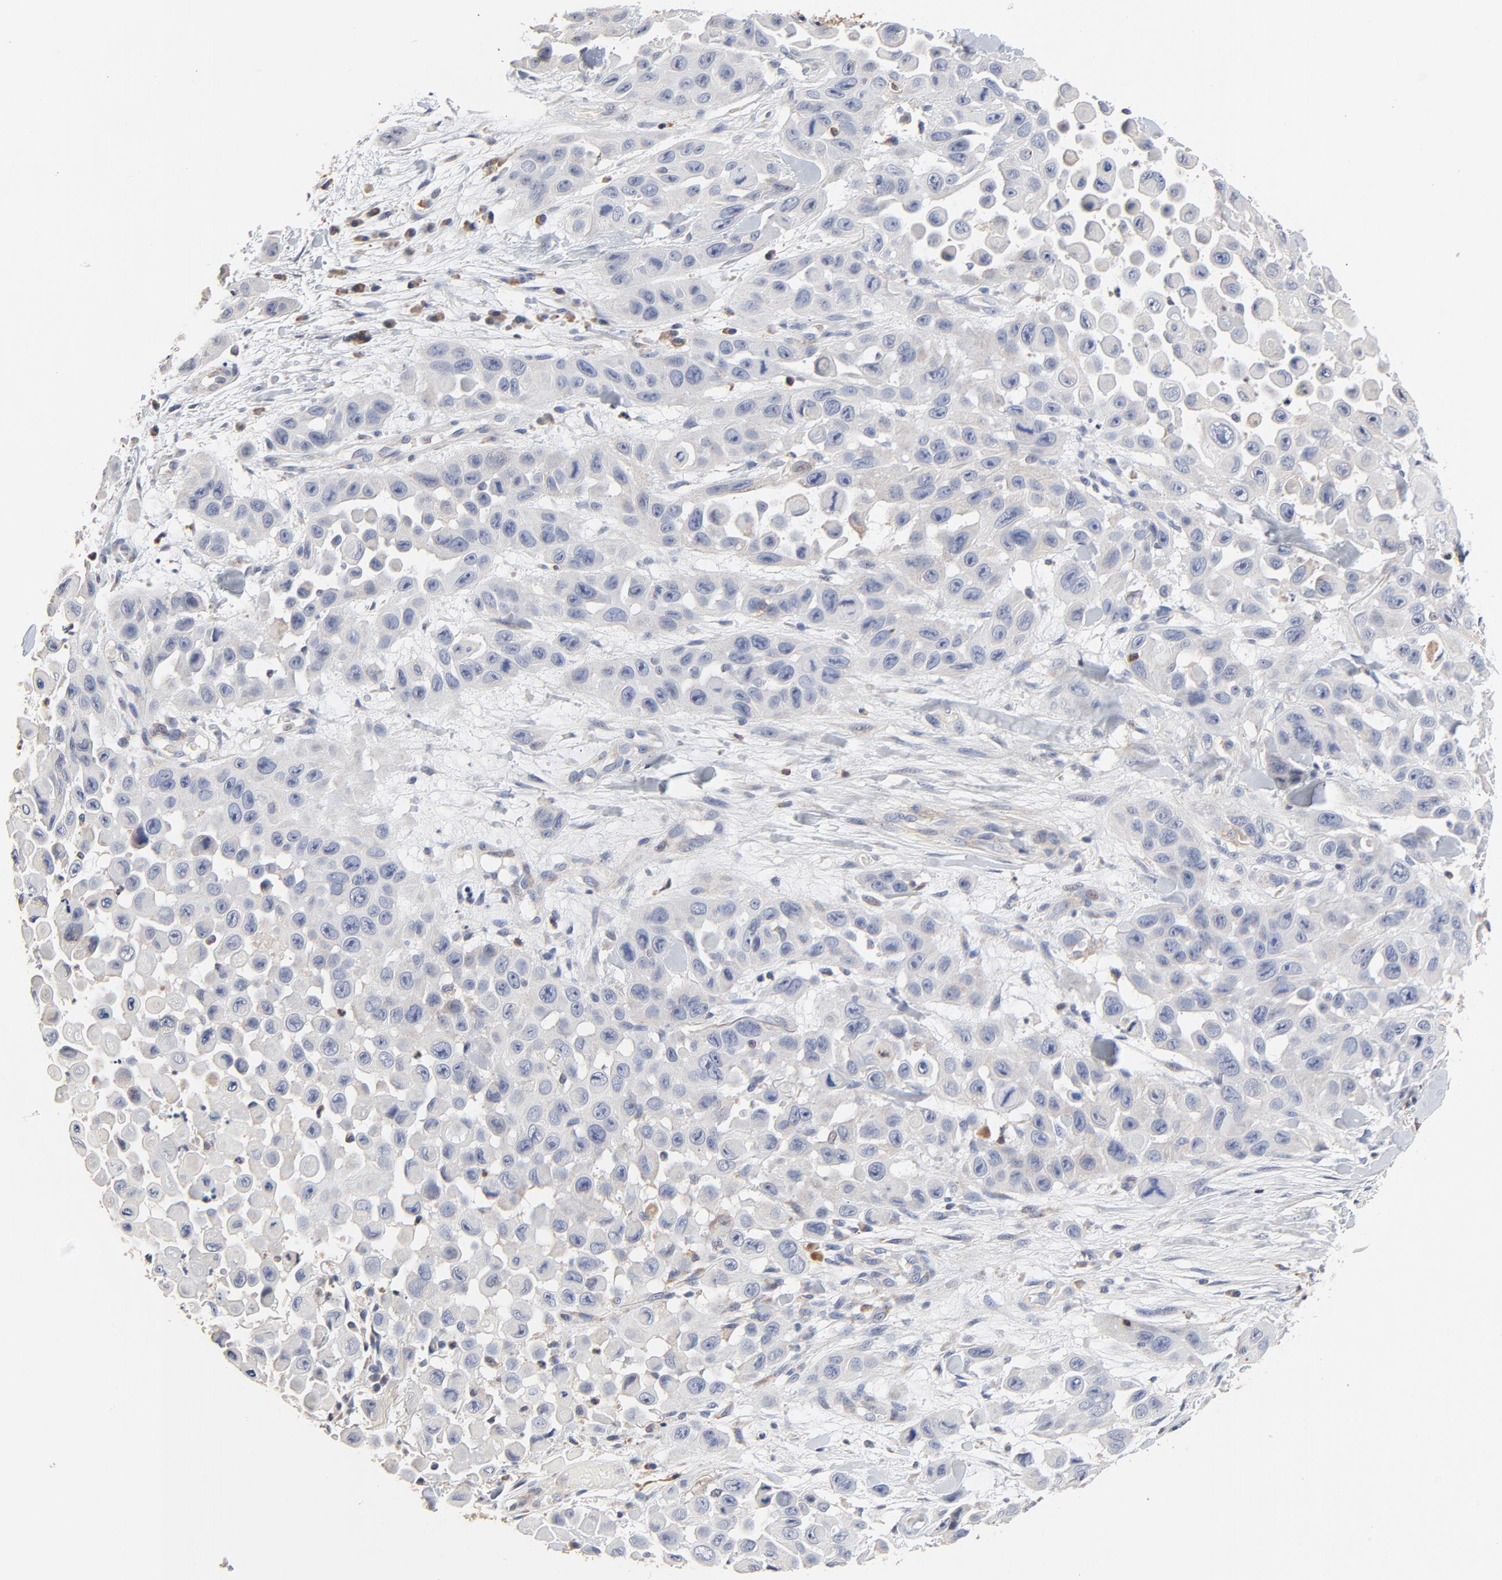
{"staining": {"intensity": "negative", "quantity": "none", "location": "none"}, "tissue": "skin cancer", "cell_type": "Tumor cells", "image_type": "cancer", "snomed": [{"axis": "morphology", "description": "Squamous cell carcinoma, NOS"}, {"axis": "topography", "description": "Skin"}], "caption": "Immunohistochemical staining of human squamous cell carcinoma (skin) exhibits no significant positivity in tumor cells.", "gene": "SKAP1", "patient": {"sex": "male", "age": 81}}